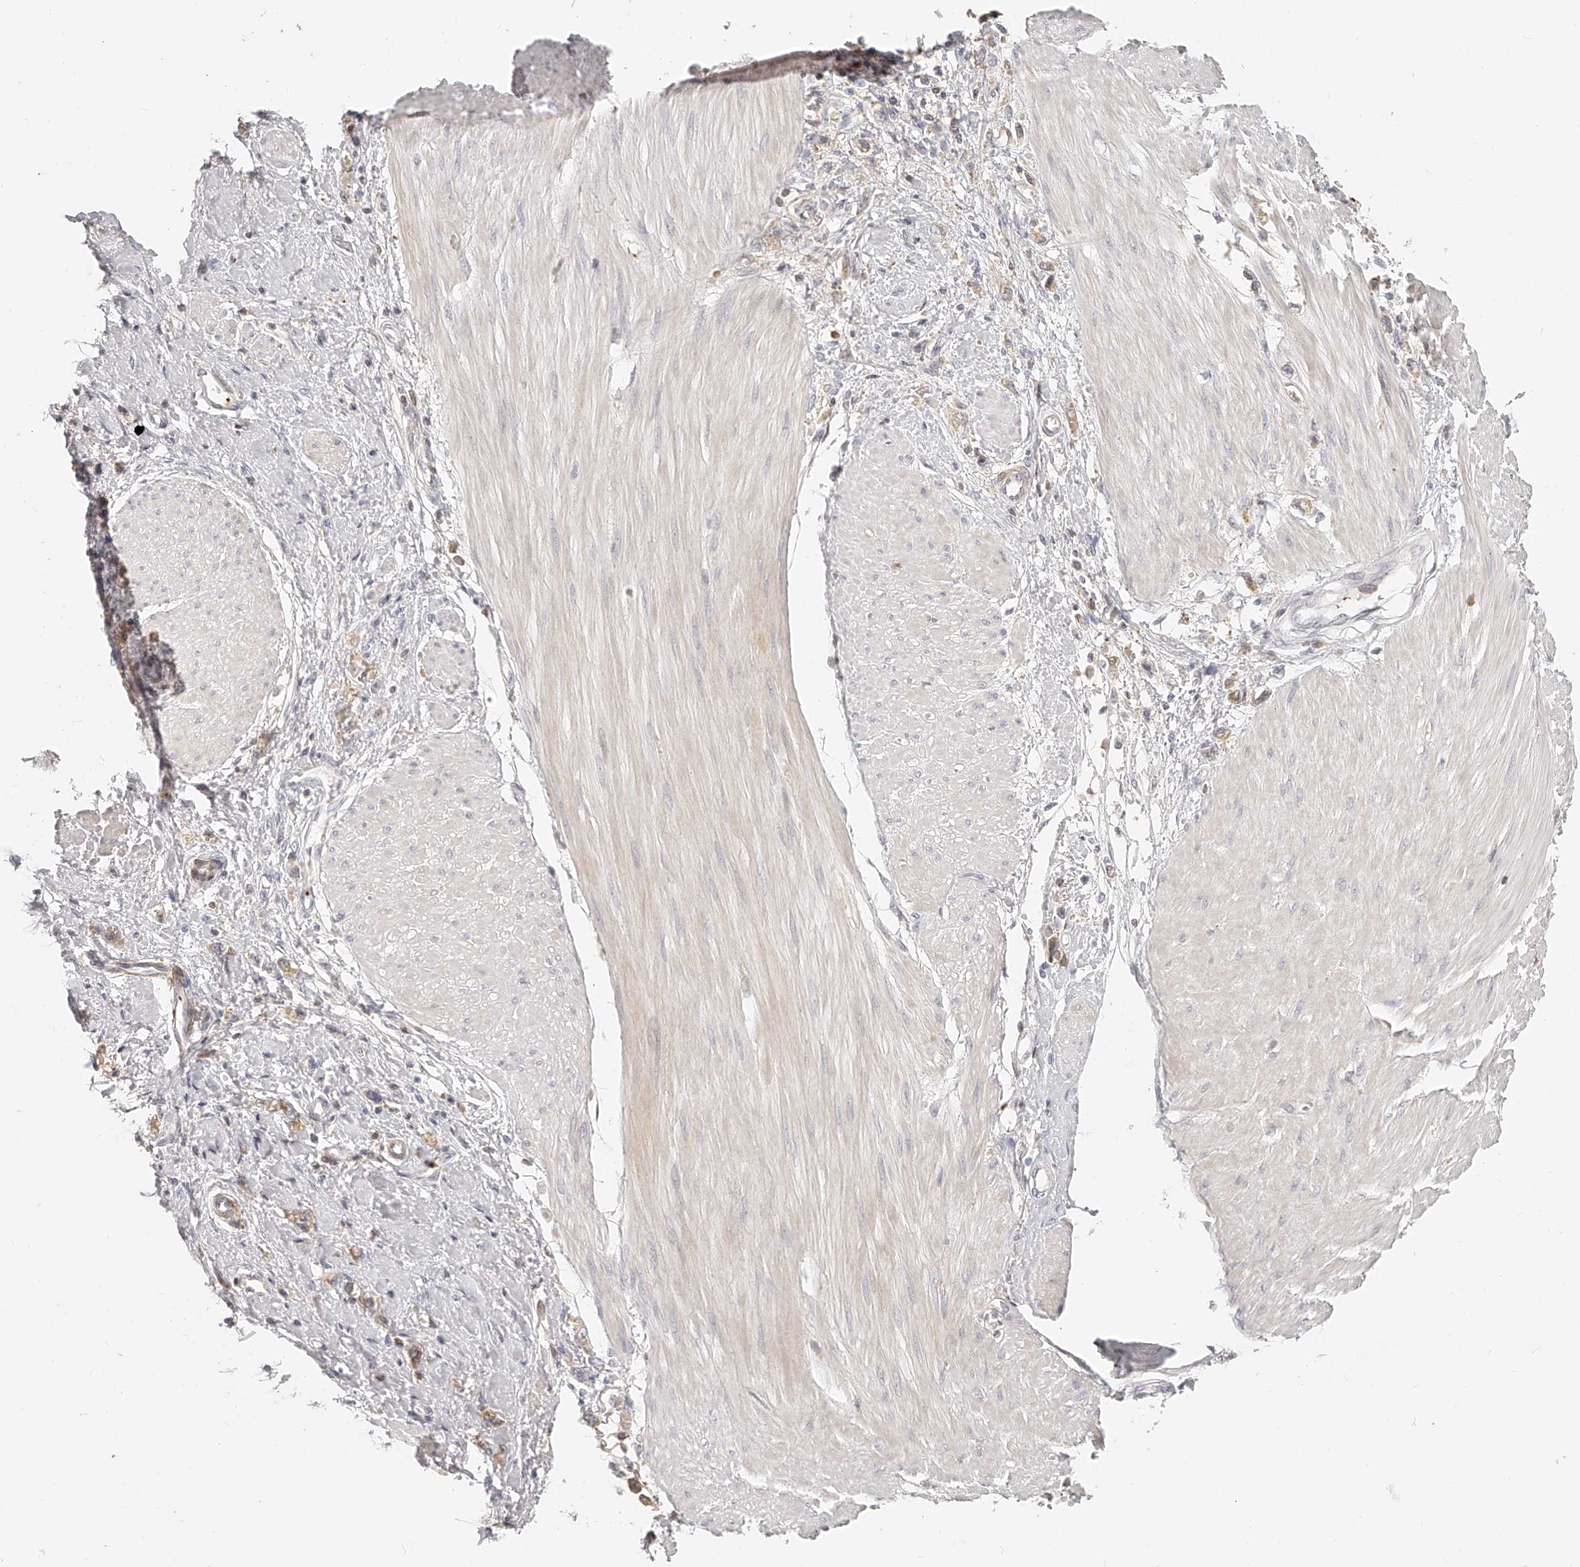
{"staining": {"intensity": "weak", "quantity": "<25%", "location": "cytoplasmic/membranous"}, "tissue": "stomach cancer", "cell_type": "Tumor cells", "image_type": "cancer", "snomed": [{"axis": "morphology", "description": "Adenocarcinoma, NOS"}, {"axis": "topography", "description": "Stomach"}], "caption": "Tumor cells are negative for protein expression in human stomach adenocarcinoma.", "gene": "ITGB3", "patient": {"sex": "female", "age": 76}}